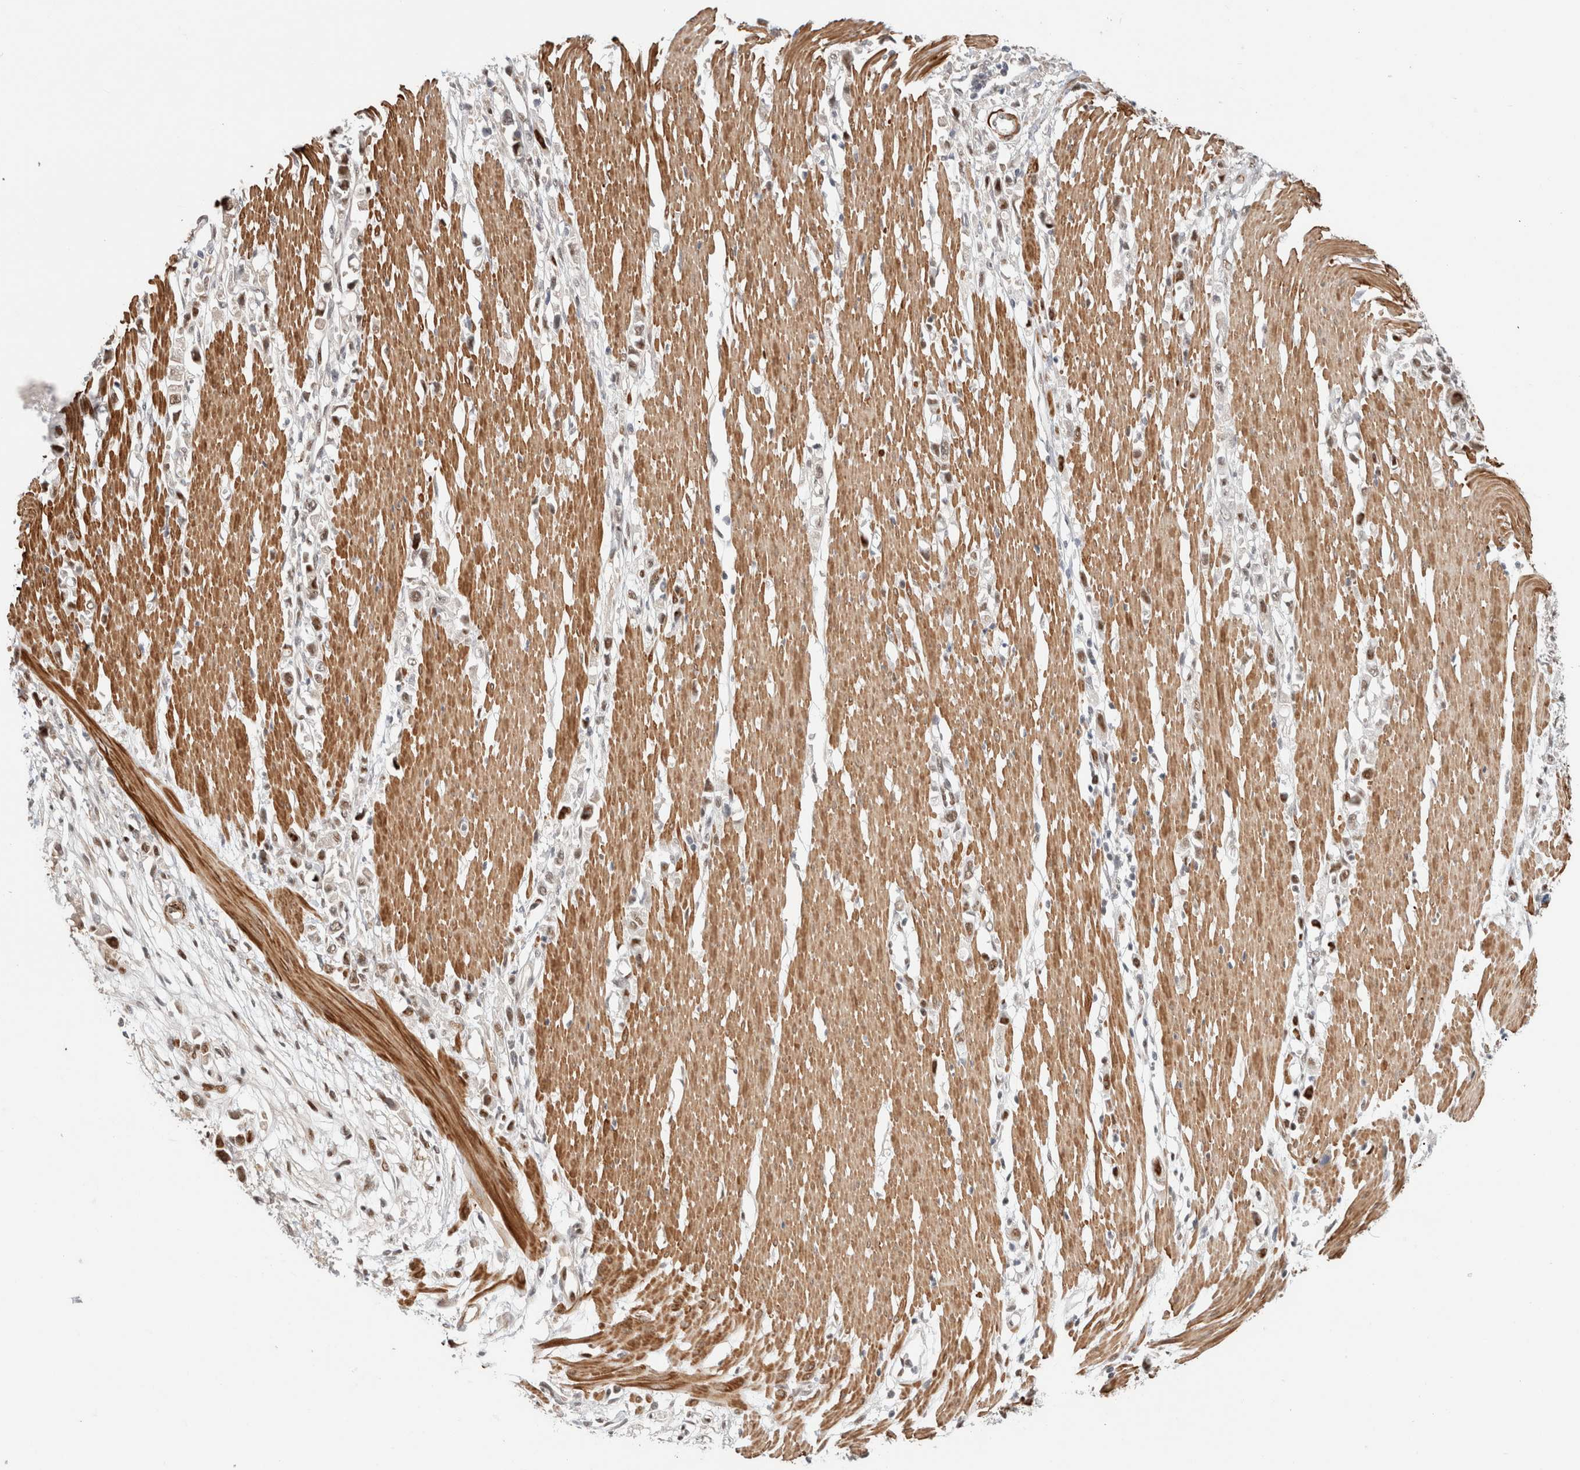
{"staining": {"intensity": "moderate", "quantity": ">75%", "location": "nuclear"}, "tissue": "stomach cancer", "cell_type": "Tumor cells", "image_type": "cancer", "snomed": [{"axis": "morphology", "description": "Adenocarcinoma, NOS"}, {"axis": "topography", "description": "Stomach"}], "caption": "The image reveals immunohistochemical staining of stomach adenocarcinoma. There is moderate nuclear expression is seen in approximately >75% of tumor cells. (DAB (3,3'-diaminobenzidine) = brown stain, brightfield microscopy at high magnification).", "gene": "ID3", "patient": {"sex": "female", "age": 59}}